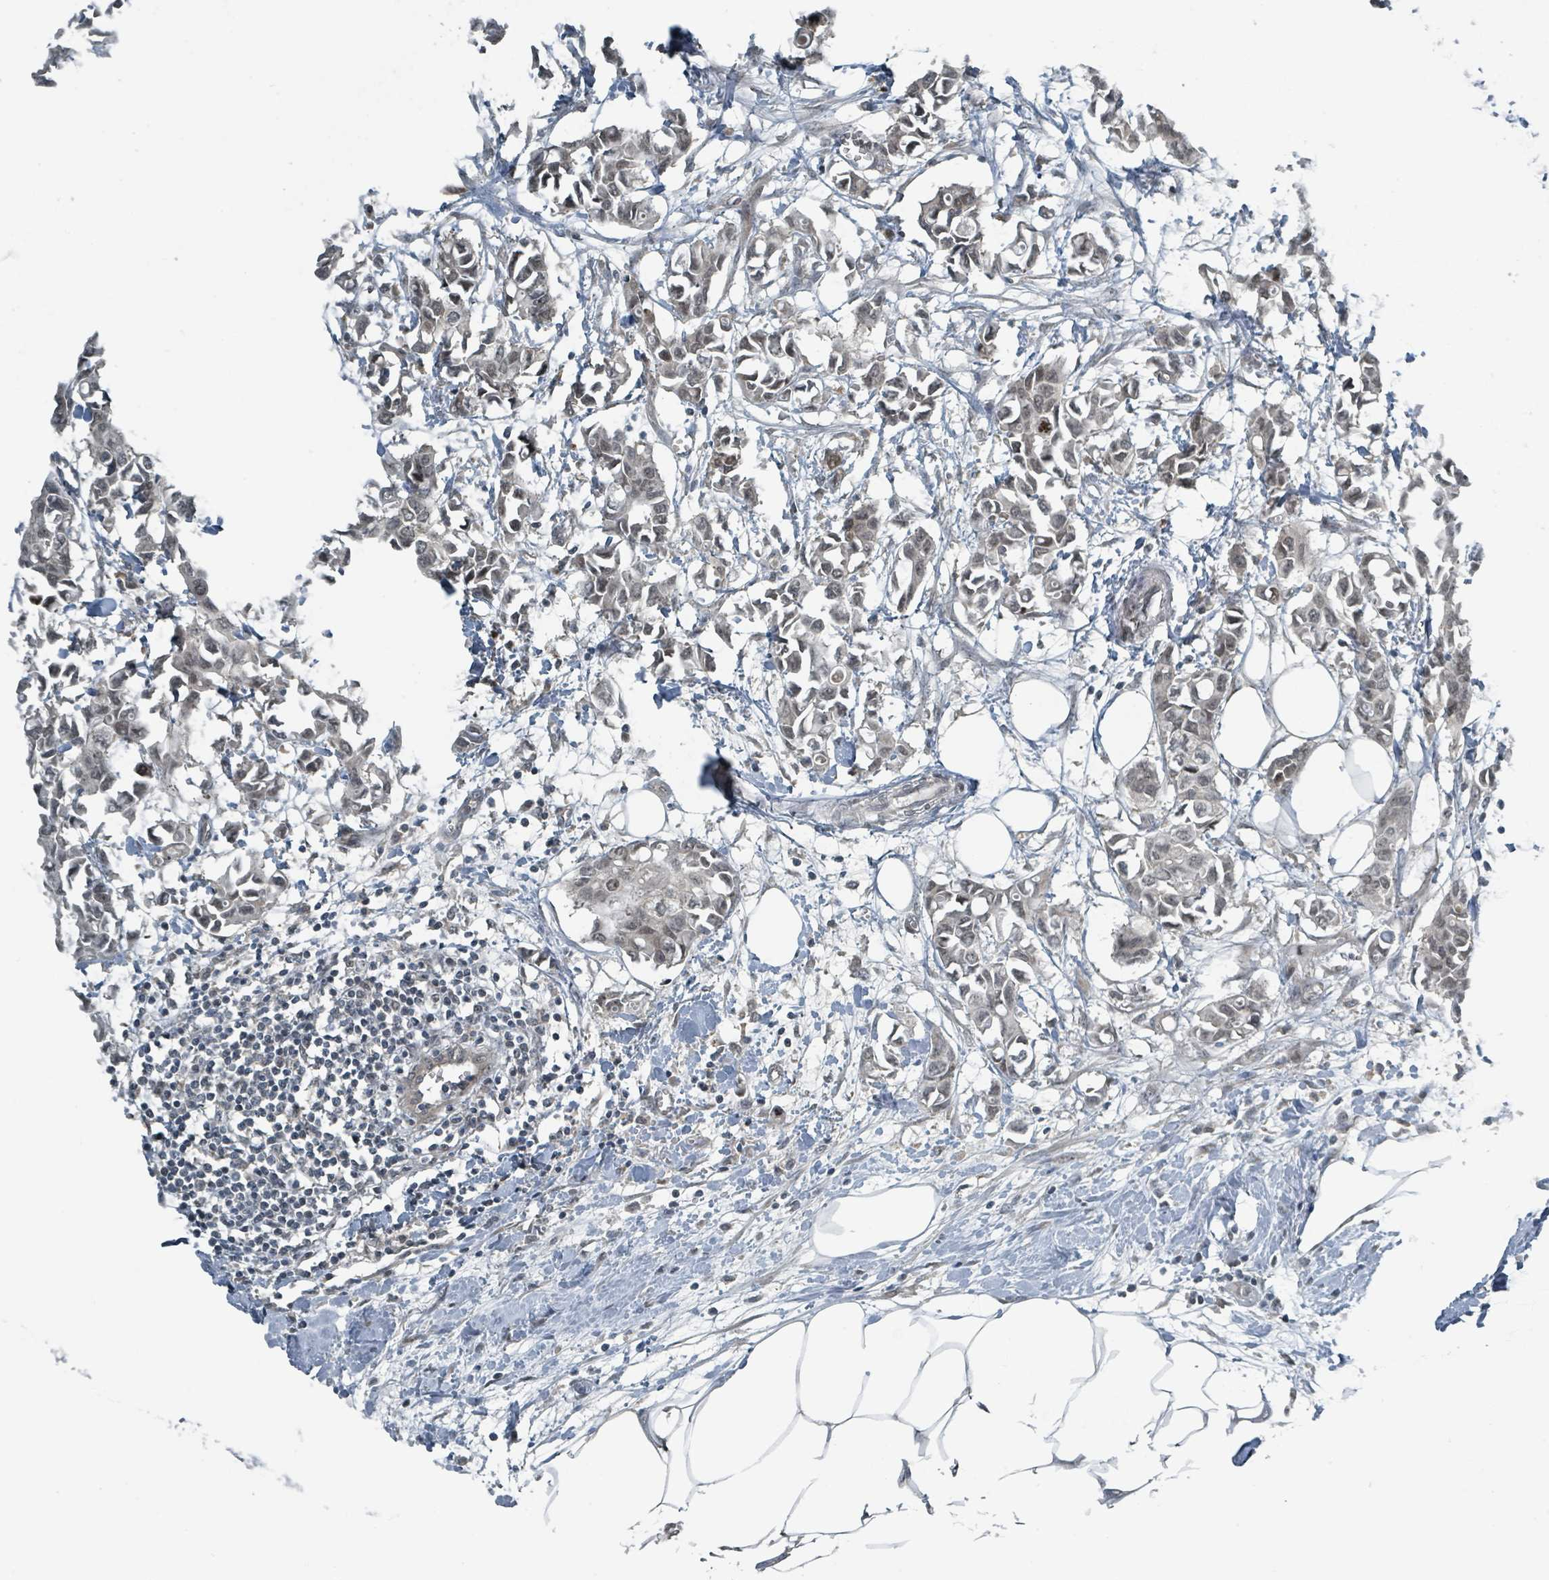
{"staining": {"intensity": "weak", "quantity": "<25%", "location": "nuclear"}, "tissue": "breast cancer", "cell_type": "Tumor cells", "image_type": "cancer", "snomed": [{"axis": "morphology", "description": "Duct carcinoma"}, {"axis": "topography", "description": "Breast"}], "caption": "The micrograph reveals no significant positivity in tumor cells of breast cancer (infiltrating ductal carcinoma). Nuclei are stained in blue.", "gene": "PHIP", "patient": {"sex": "female", "age": 41}}